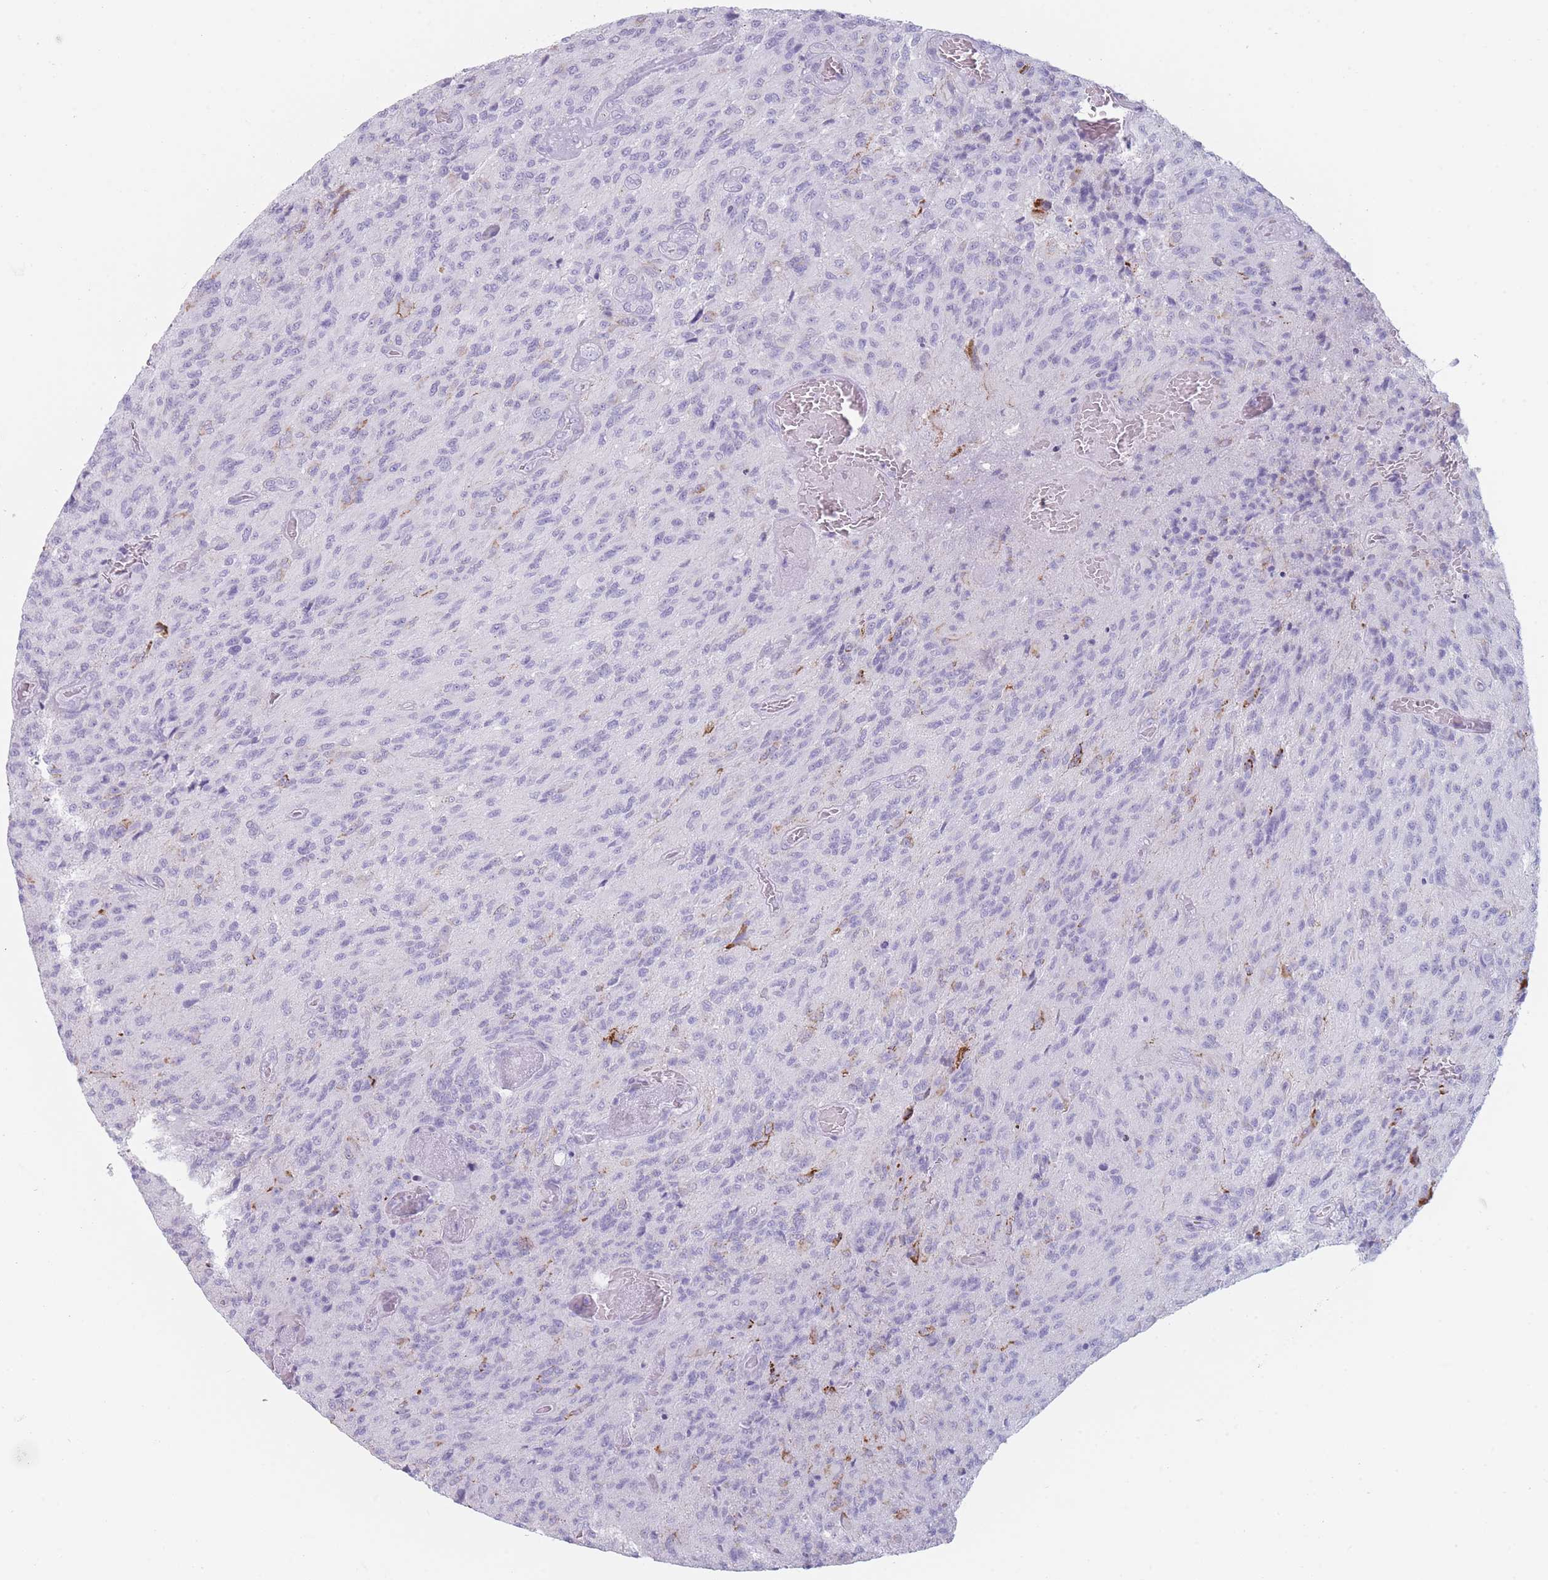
{"staining": {"intensity": "negative", "quantity": "none", "location": "none"}, "tissue": "glioma", "cell_type": "Tumor cells", "image_type": "cancer", "snomed": [{"axis": "morphology", "description": "Normal tissue, NOS"}, {"axis": "morphology", "description": "Glioma, malignant, High grade"}, {"axis": "topography", "description": "Cerebral cortex"}], "caption": "An immunohistochemistry image of glioma is shown. There is no staining in tumor cells of glioma. (DAB (3,3'-diaminobenzidine) immunohistochemistry (IHC) with hematoxylin counter stain).", "gene": "GPR12", "patient": {"sex": "male", "age": 56}}